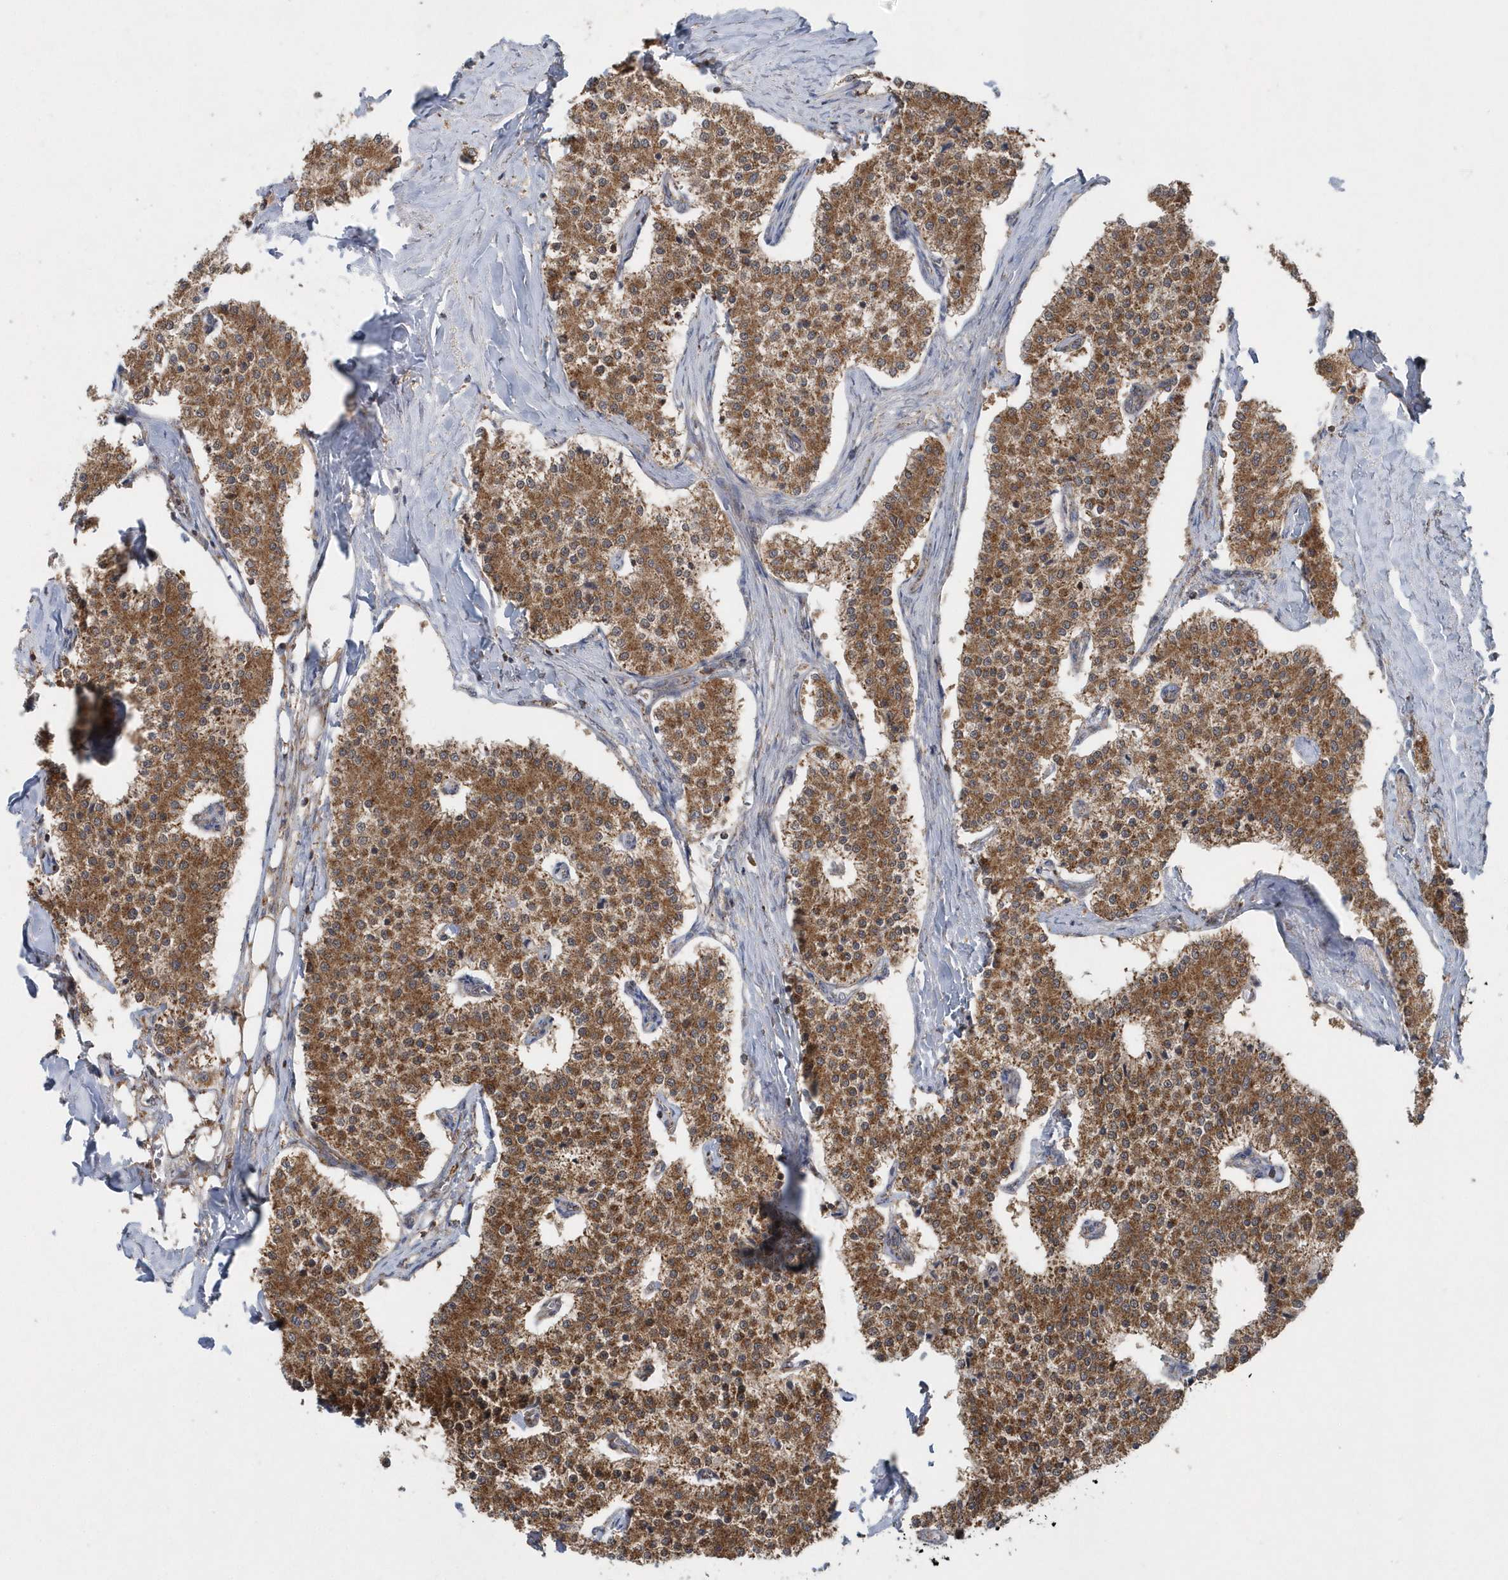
{"staining": {"intensity": "moderate", "quantity": ">75%", "location": "cytoplasmic/membranous"}, "tissue": "carcinoid", "cell_type": "Tumor cells", "image_type": "cancer", "snomed": [{"axis": "morphology", "description": "Carcinoid, malignant, NOS"}, {"axis": "topography", "description": "Colon"}], "caption": "Carcinoid stained with a brown dye exhibits moderate cytoplasmic/membranous positive positivity in approximately >75% of tumor cells.", "gene": "PPP1R7", "patient": {"sex": "female", "age": 52}}